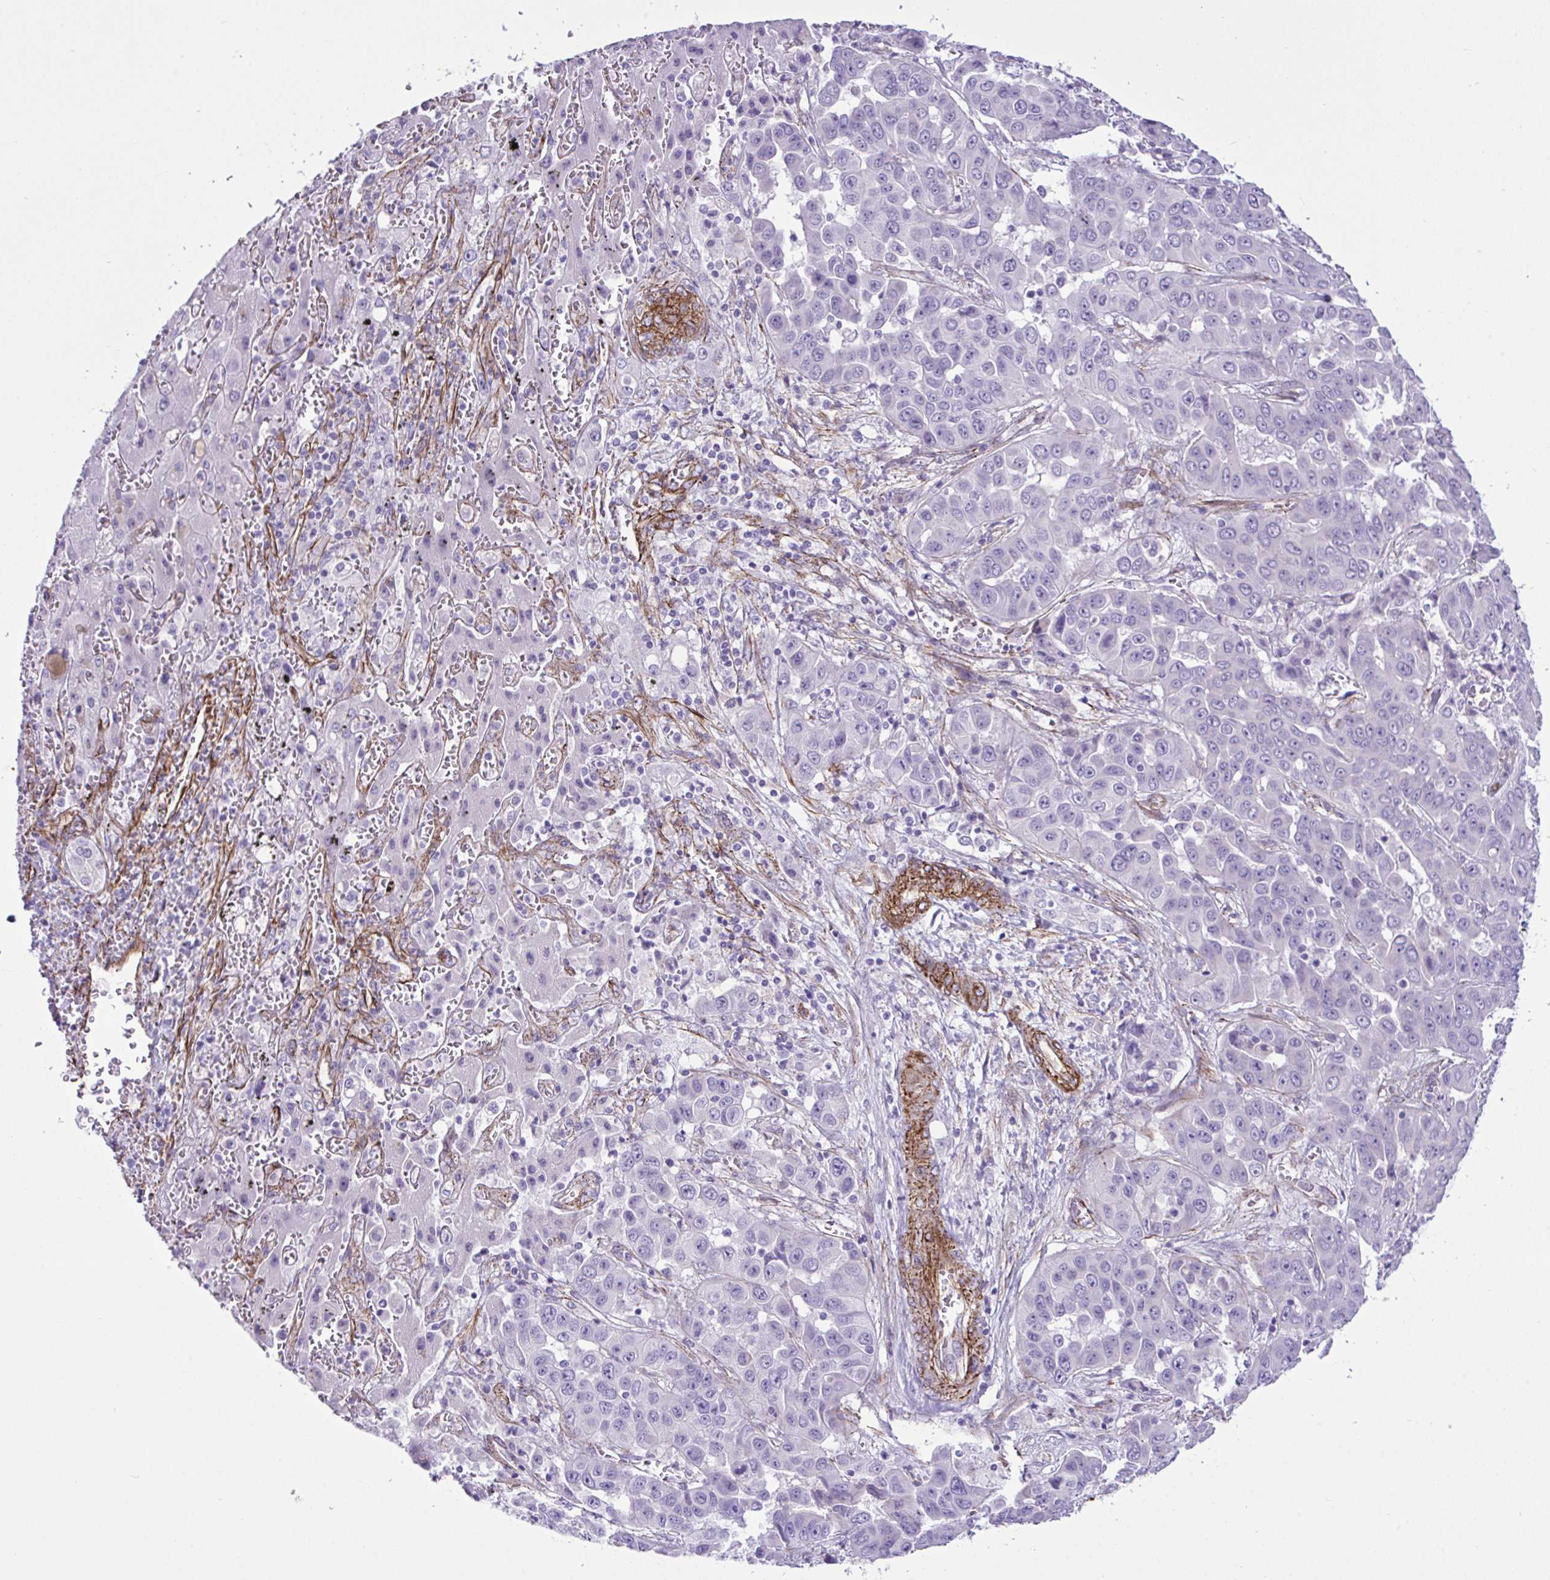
{"staining": {"intensity": "negative", "quantity": "none", "location": "none"}, "tissue": "liver cancer", "cell_type": "Tumor cells", "image_type": "cancer", "snomed": [{"axis": "morphology", "description": "Cholangiocarcinoma"}, {"axis": "topography", "description": "Liver"}], "caption": "Photomicrograph shows no significant protein staining in tumor cells of liver cholangiocarcinoma.", "gene": "SYNPO2L", "patient": {"sex": "female", "age": 52}}